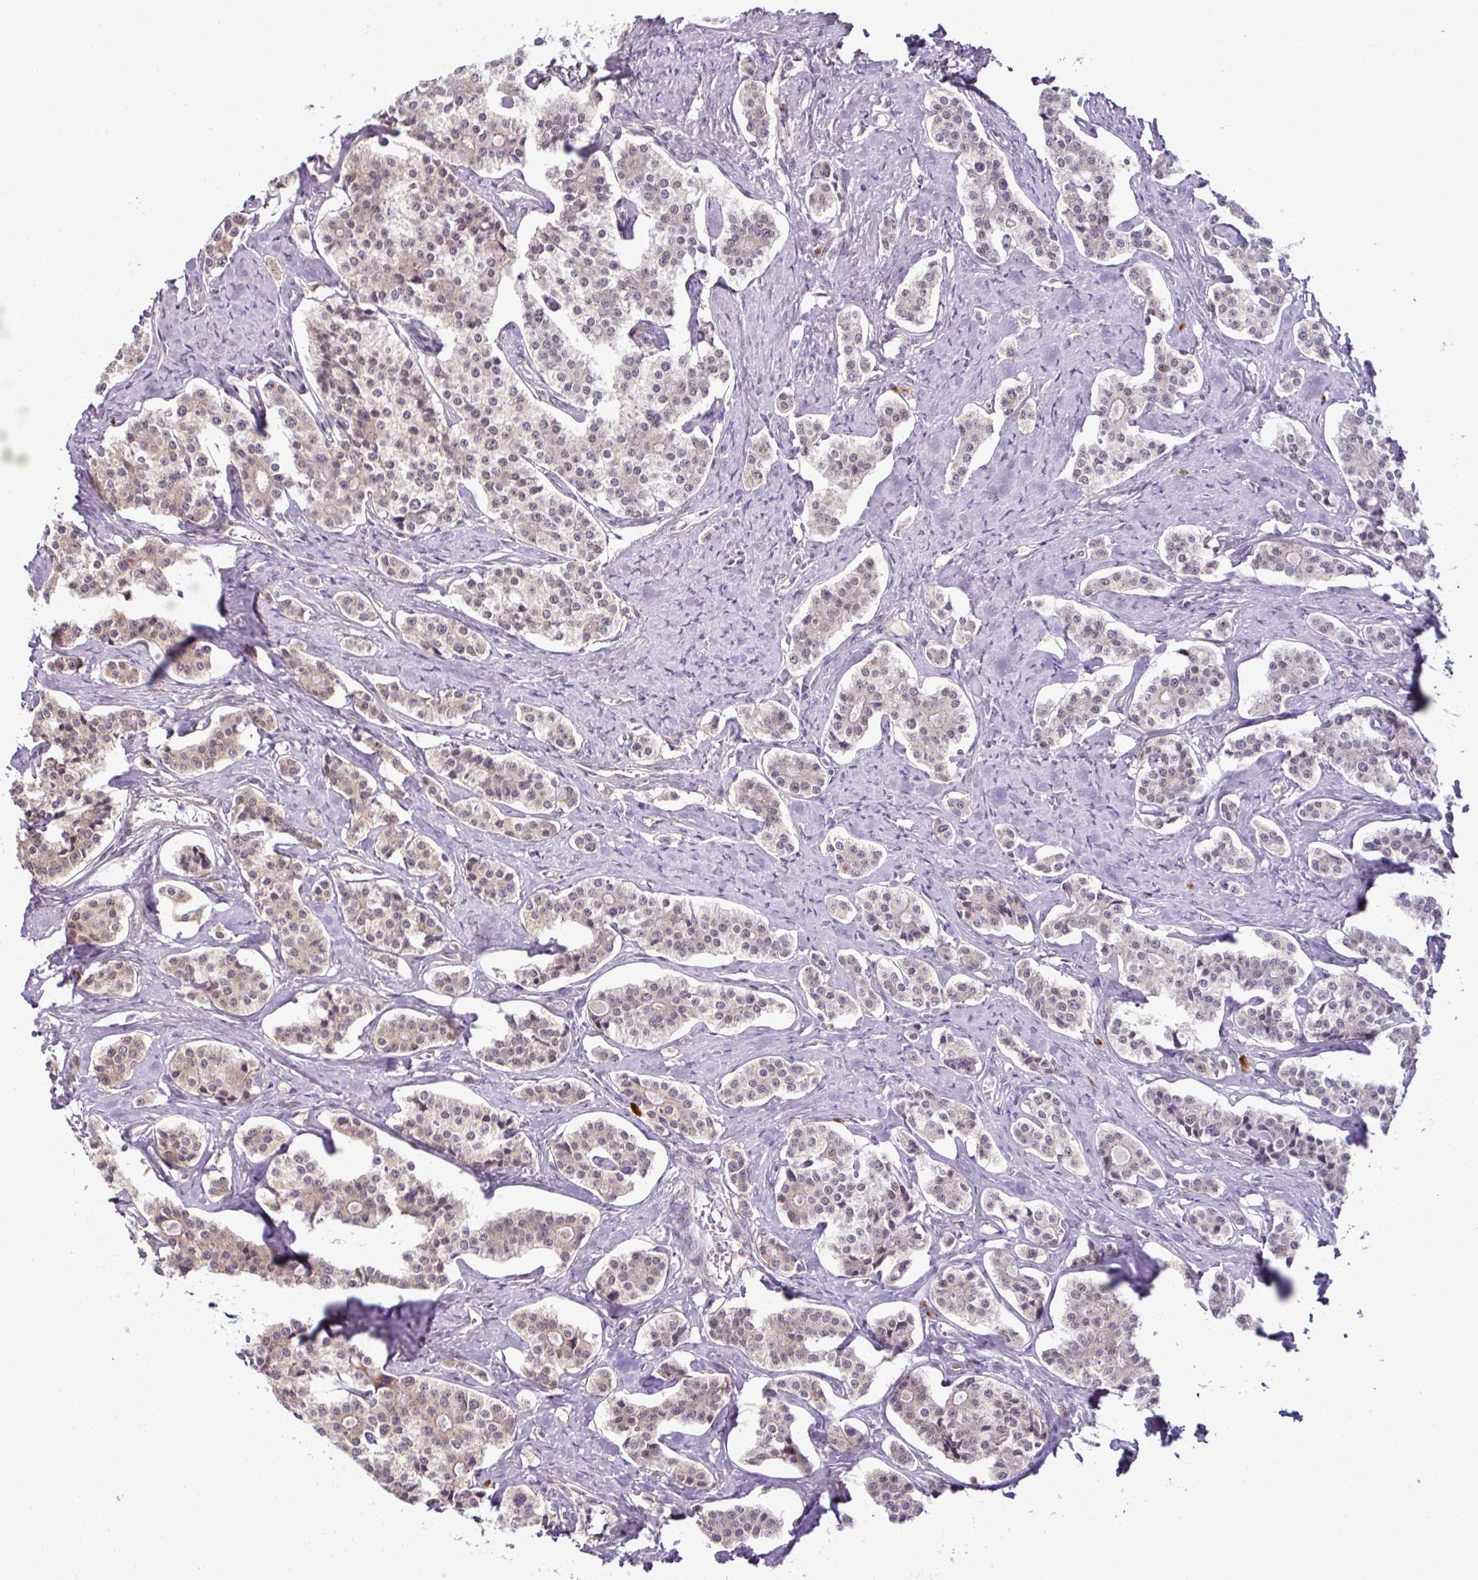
{"staining": {"intensity": "weak", "quantity": ">75%", "location": "cytoplasmic/membranous"}, "tissue": "carcinoid", "cell_type": "Tumor cells", "image_type": "cancer", "snomed": [{"axis": "morphology", "description": "Carcinoid, malignant, NOS"}, {"axis": "topography", "description": "Small intestine"}], "caption": "IHC of carcinoid (malignant) exhibits low levels of weak cytoplasmic/membranous positivity in approximately >75% of tumor cells.", "gene": "RBM4B", "patient": {"sex": "male", "age": 63}}